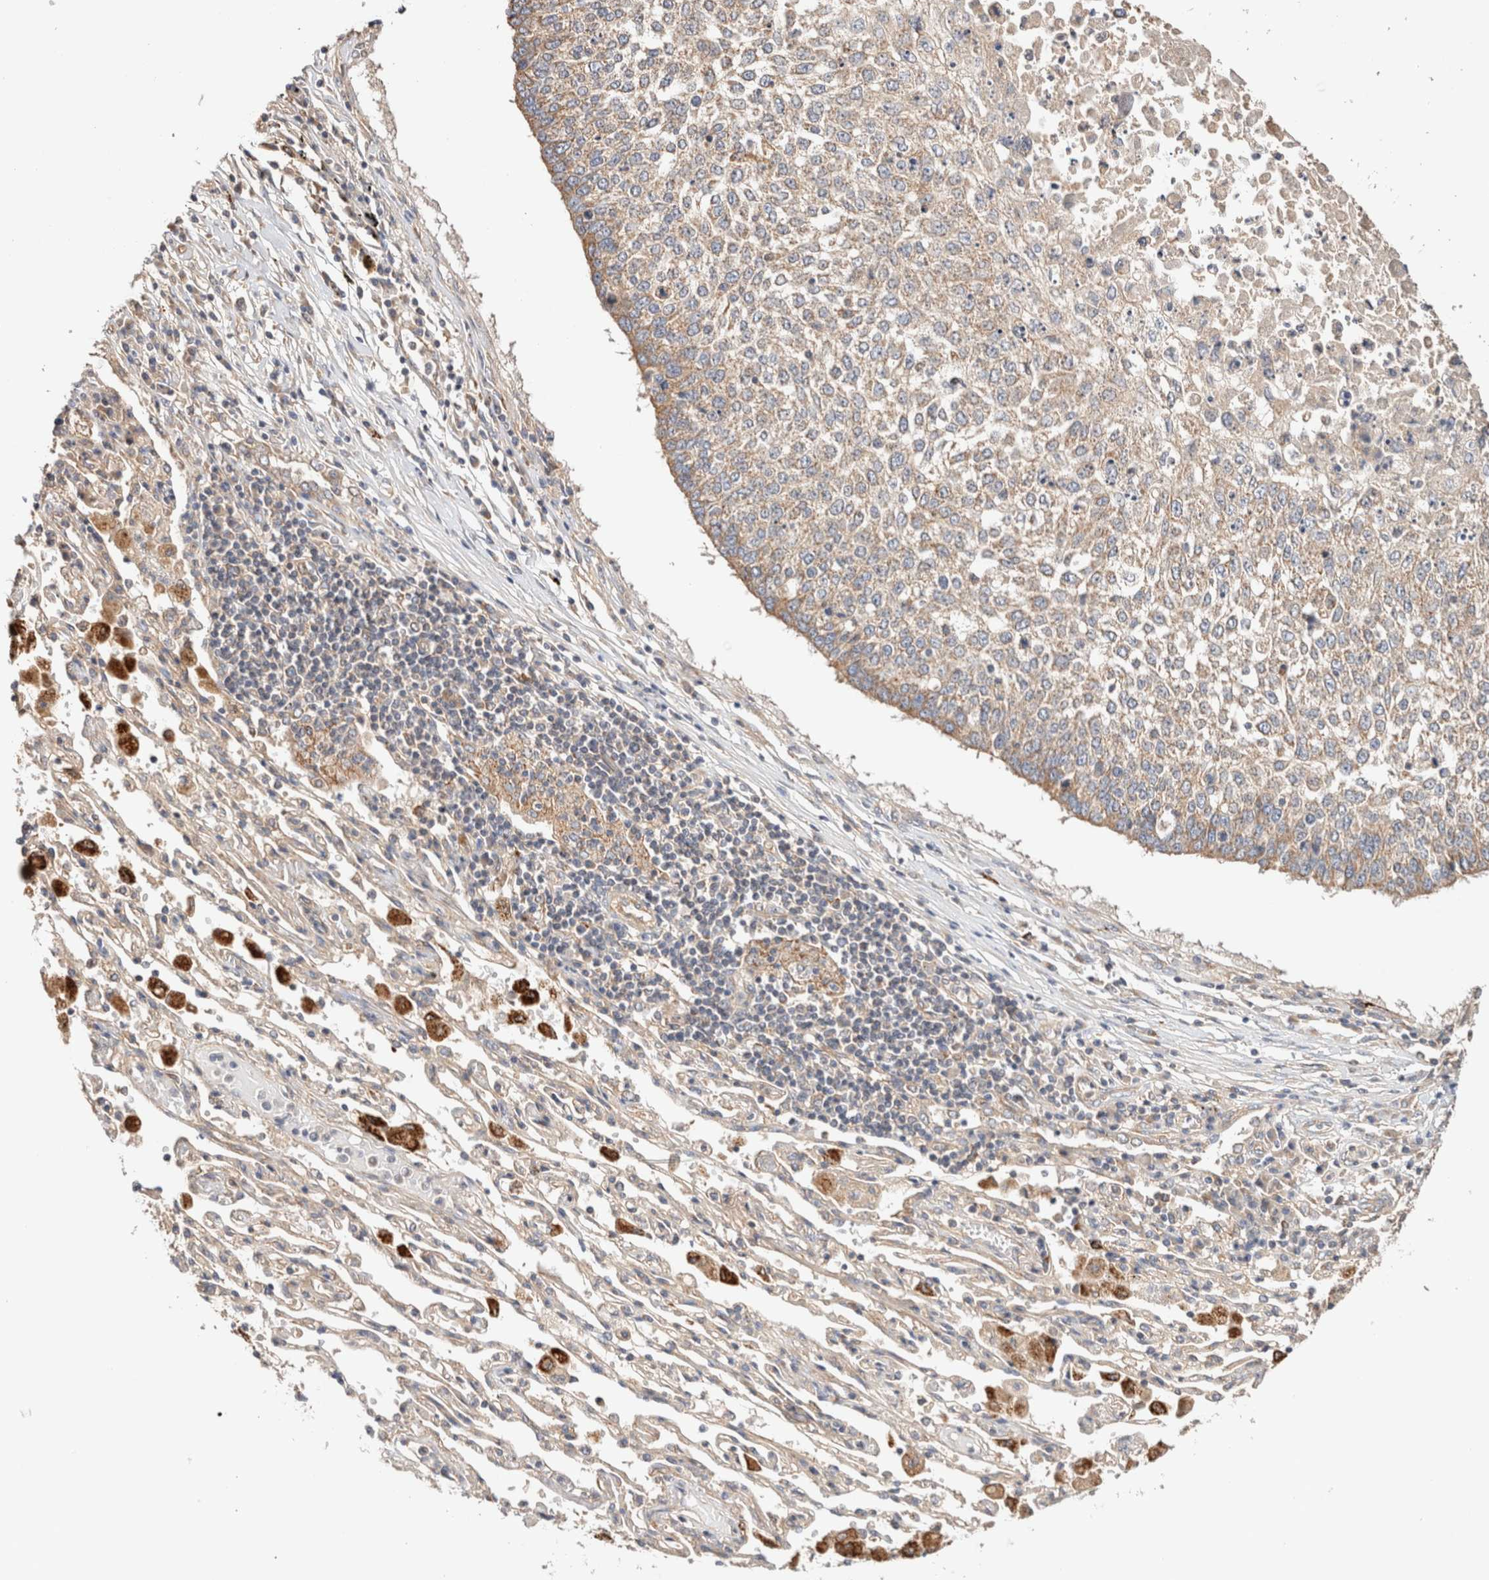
{"staining": {"intensity": "weak", "quantity": "25%-75%", "location": "cytoplasmic/membranous"}, "tissue": "lung cancer", "cell_type": "Tumor cells", "image_type": "cancer", "snomed": [{"axis": "morphology", "description": "Normal tissue, NOS"}, {"axis": "morphology", "description": "Squamous cell carcinoma, NOS"}, {"axis": "topography", "description": "Cartilage tissue"}, {"axis": "topography", "description": "Bronchus"}, {"axis": "topography", "description": "Lung"}, {"axis": "topography", "description": "Peripheral nerve tissue"}], "caption": "A photomicrograph showing weak cytoplasmic/membranous positivity in about 25%-75% of tumor cells in squamous cell carcinoma (lung), as visualized by brown immunohistochemical staining.", "gene": "B3GNTL1", "patient": {"sex": "female", "age": 49}}